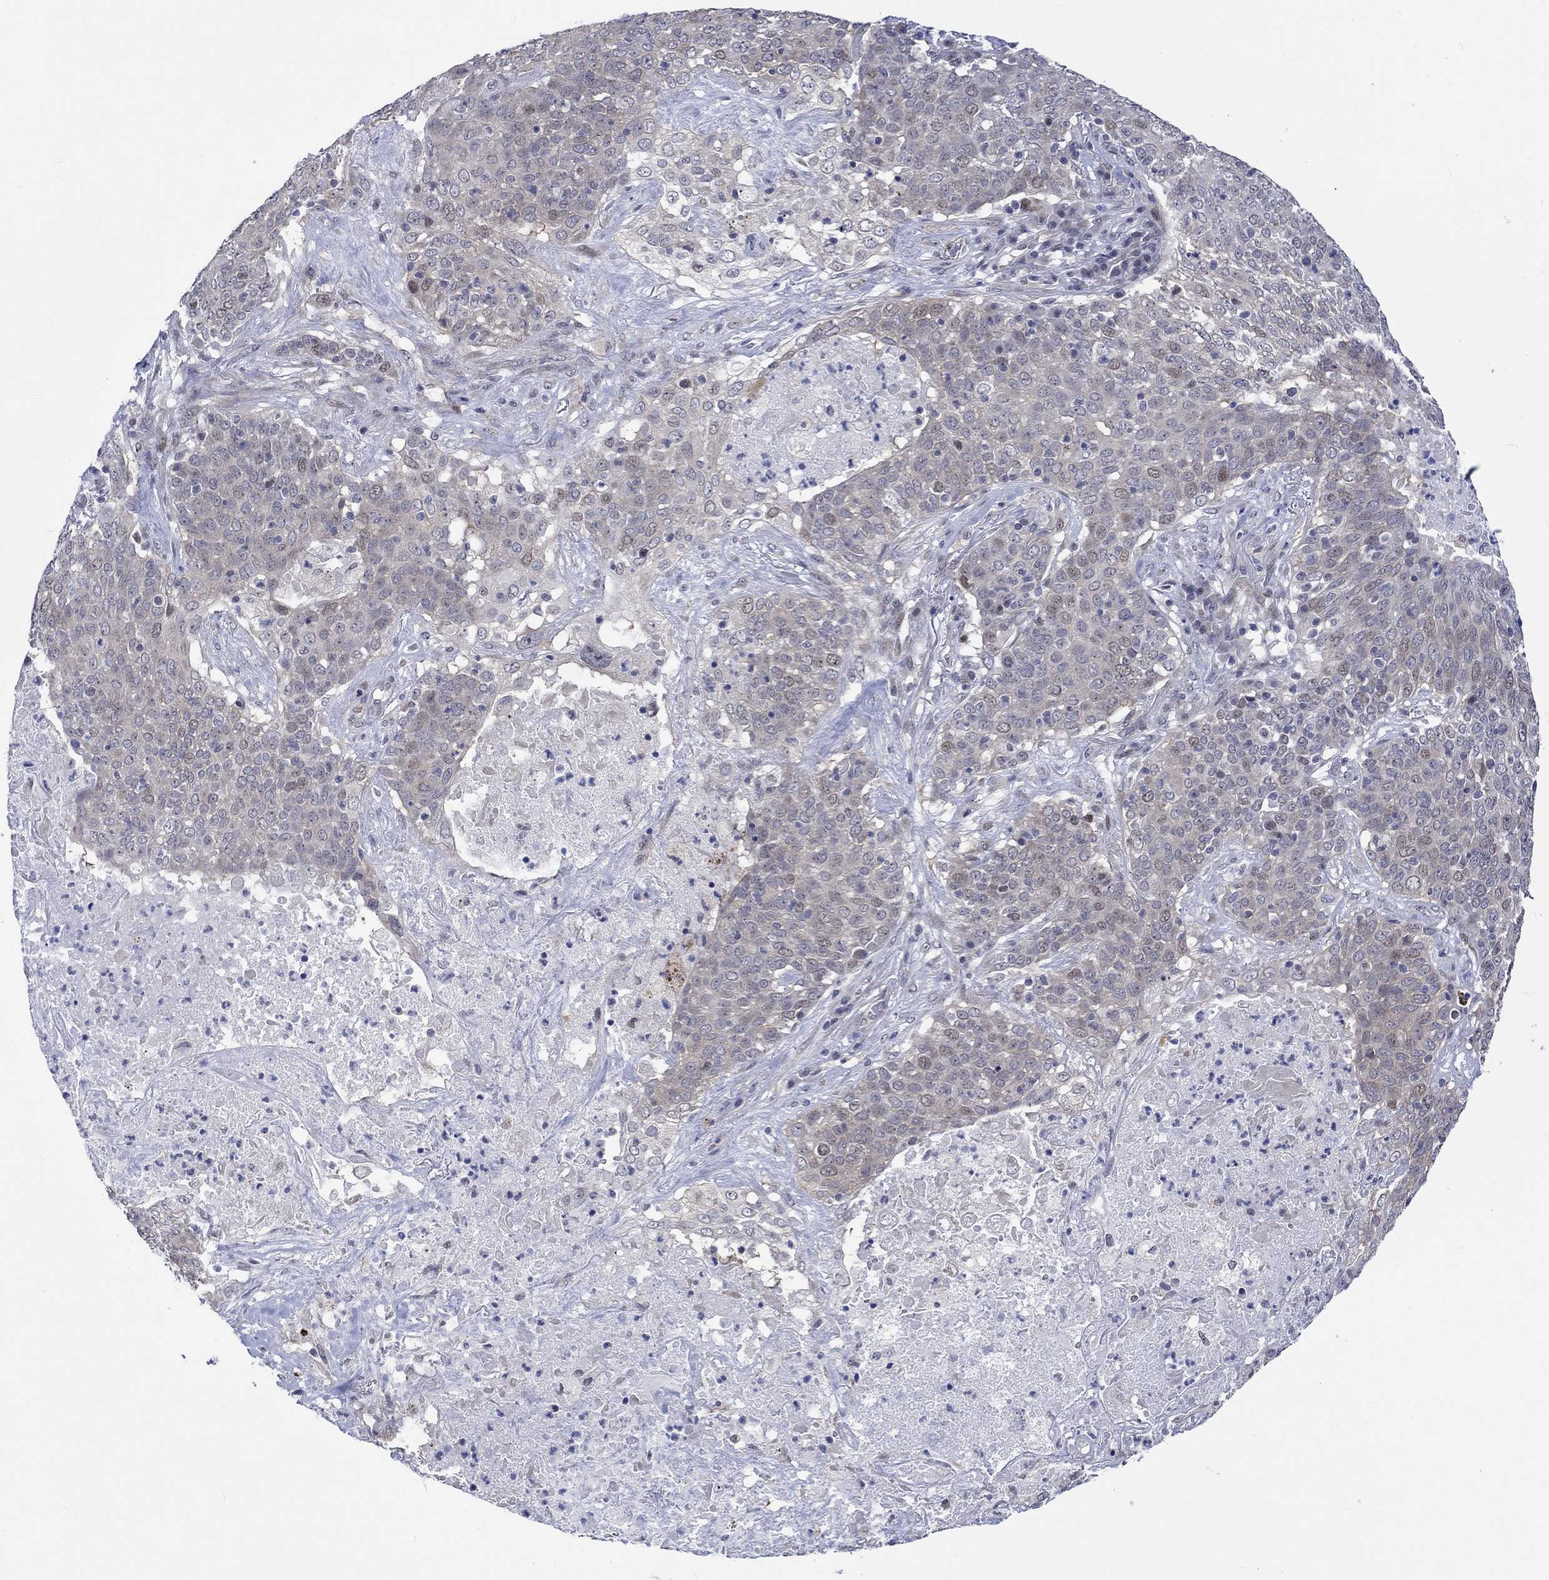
{"staining": {"intensity": "weak", "quantity": "<25%", "location": "nuclear"}, "tissue": "lung cancer", "cell_type": "Tumor cells", "image_type": "cancer", "snomed": [{"axis": "morphology", "description": "Squamous cell carcinoma, NOS"}, {"axis": "topography", "description": "Lung"}], "caption": "Immunohistochemical staining of lung squamous cell carcinoma displays no significant staining in tumor cells.", "gene": "E2F8", "patient": {"sex": "male", "age": 82}}